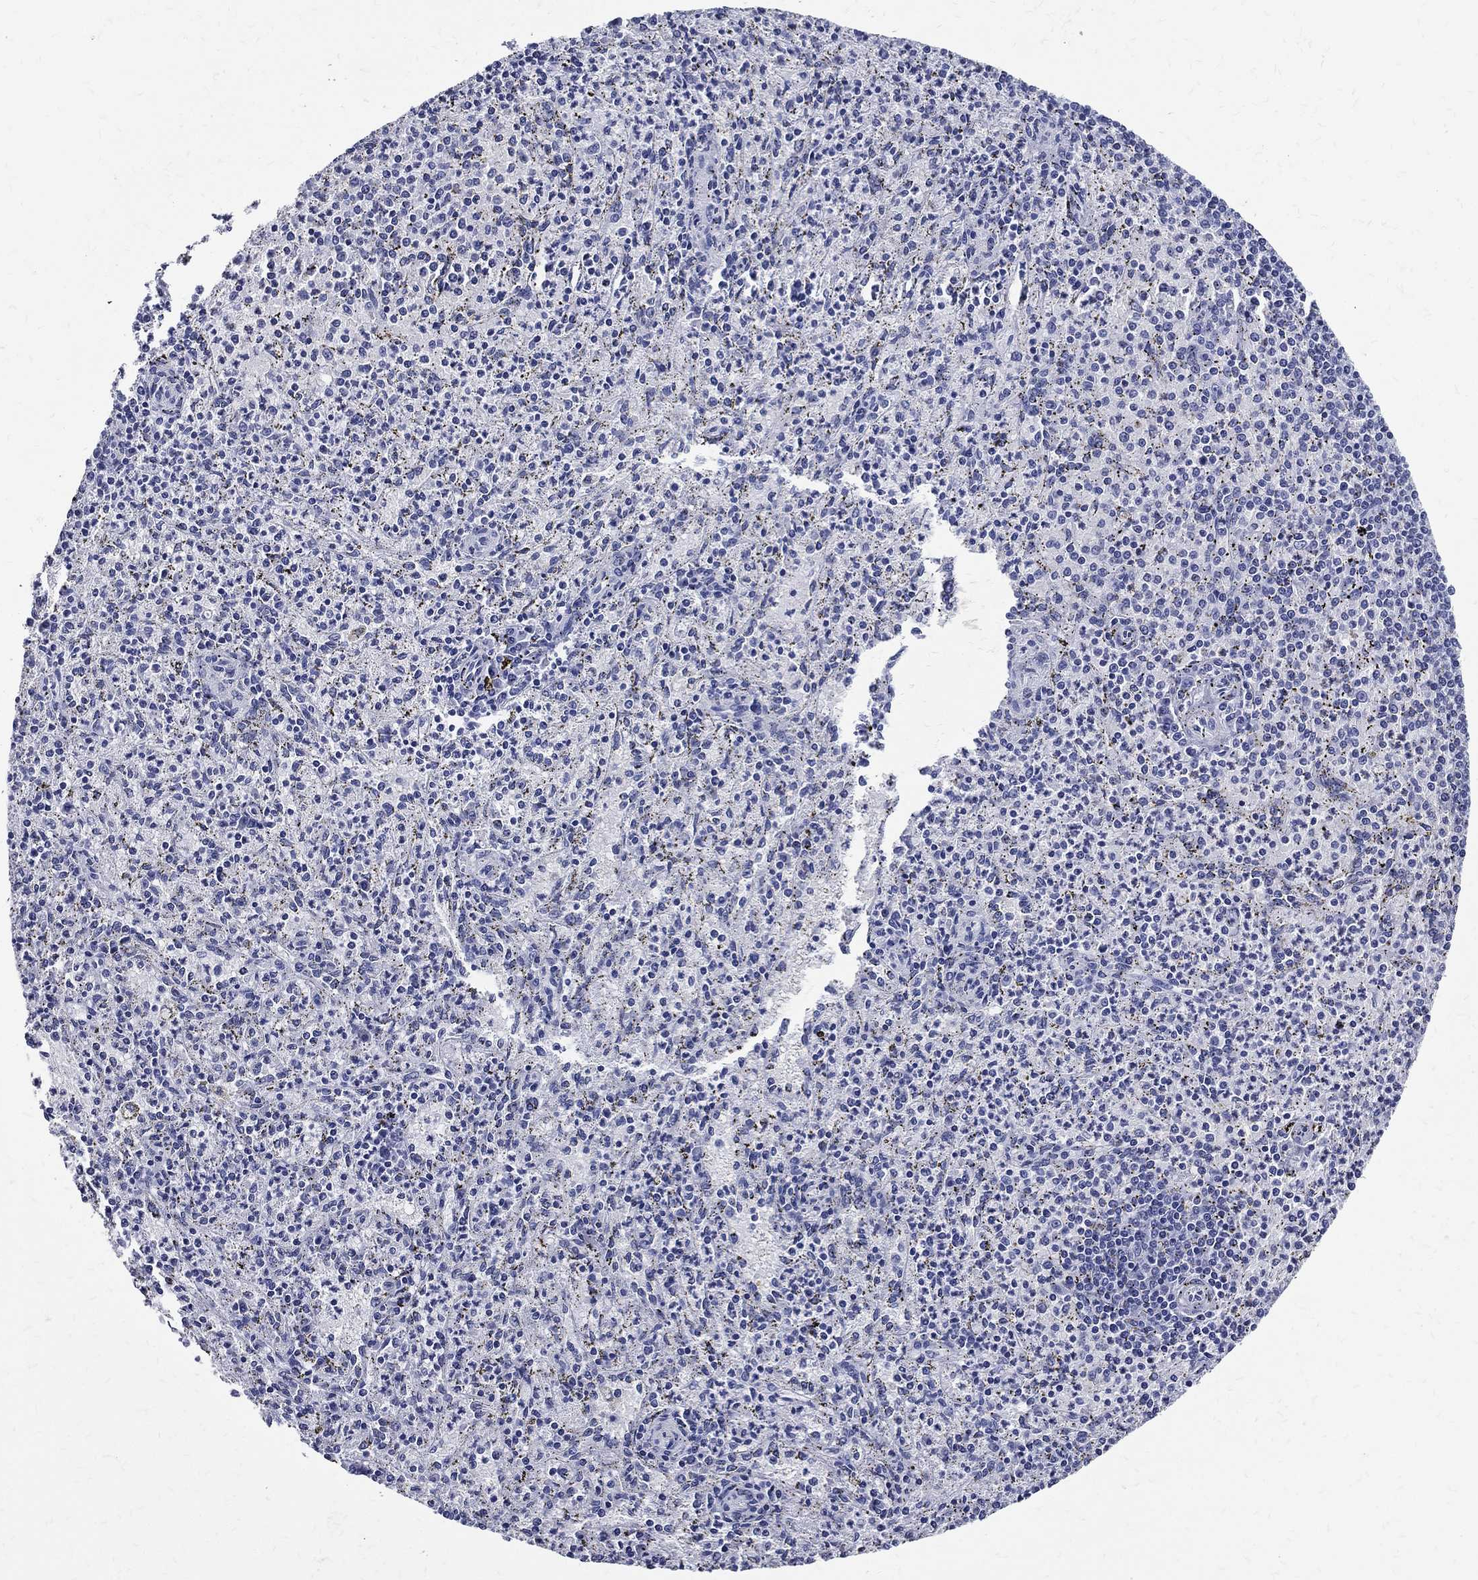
{"staining": {"intensity": "negative", "quantity": "none", "location": "none"}, "tissue": "spleen", "cell_type": "Cells in red pulp", "image_type": "normal", "snomed": [{"axis": "morphology", "description": "Normal tissue, NOS"}, {"axis": "topography", "description": "Spleen"}], "caption": "Photomicrograph shows no significant protein staining in cells in red pulp of unremarkable spleen. (DAB immunohistochemistry (IHC) visualized using brightfield microscopy, high magnification).", "gene": "ACE2", "patient": {"sex": "male", "age": 60}}